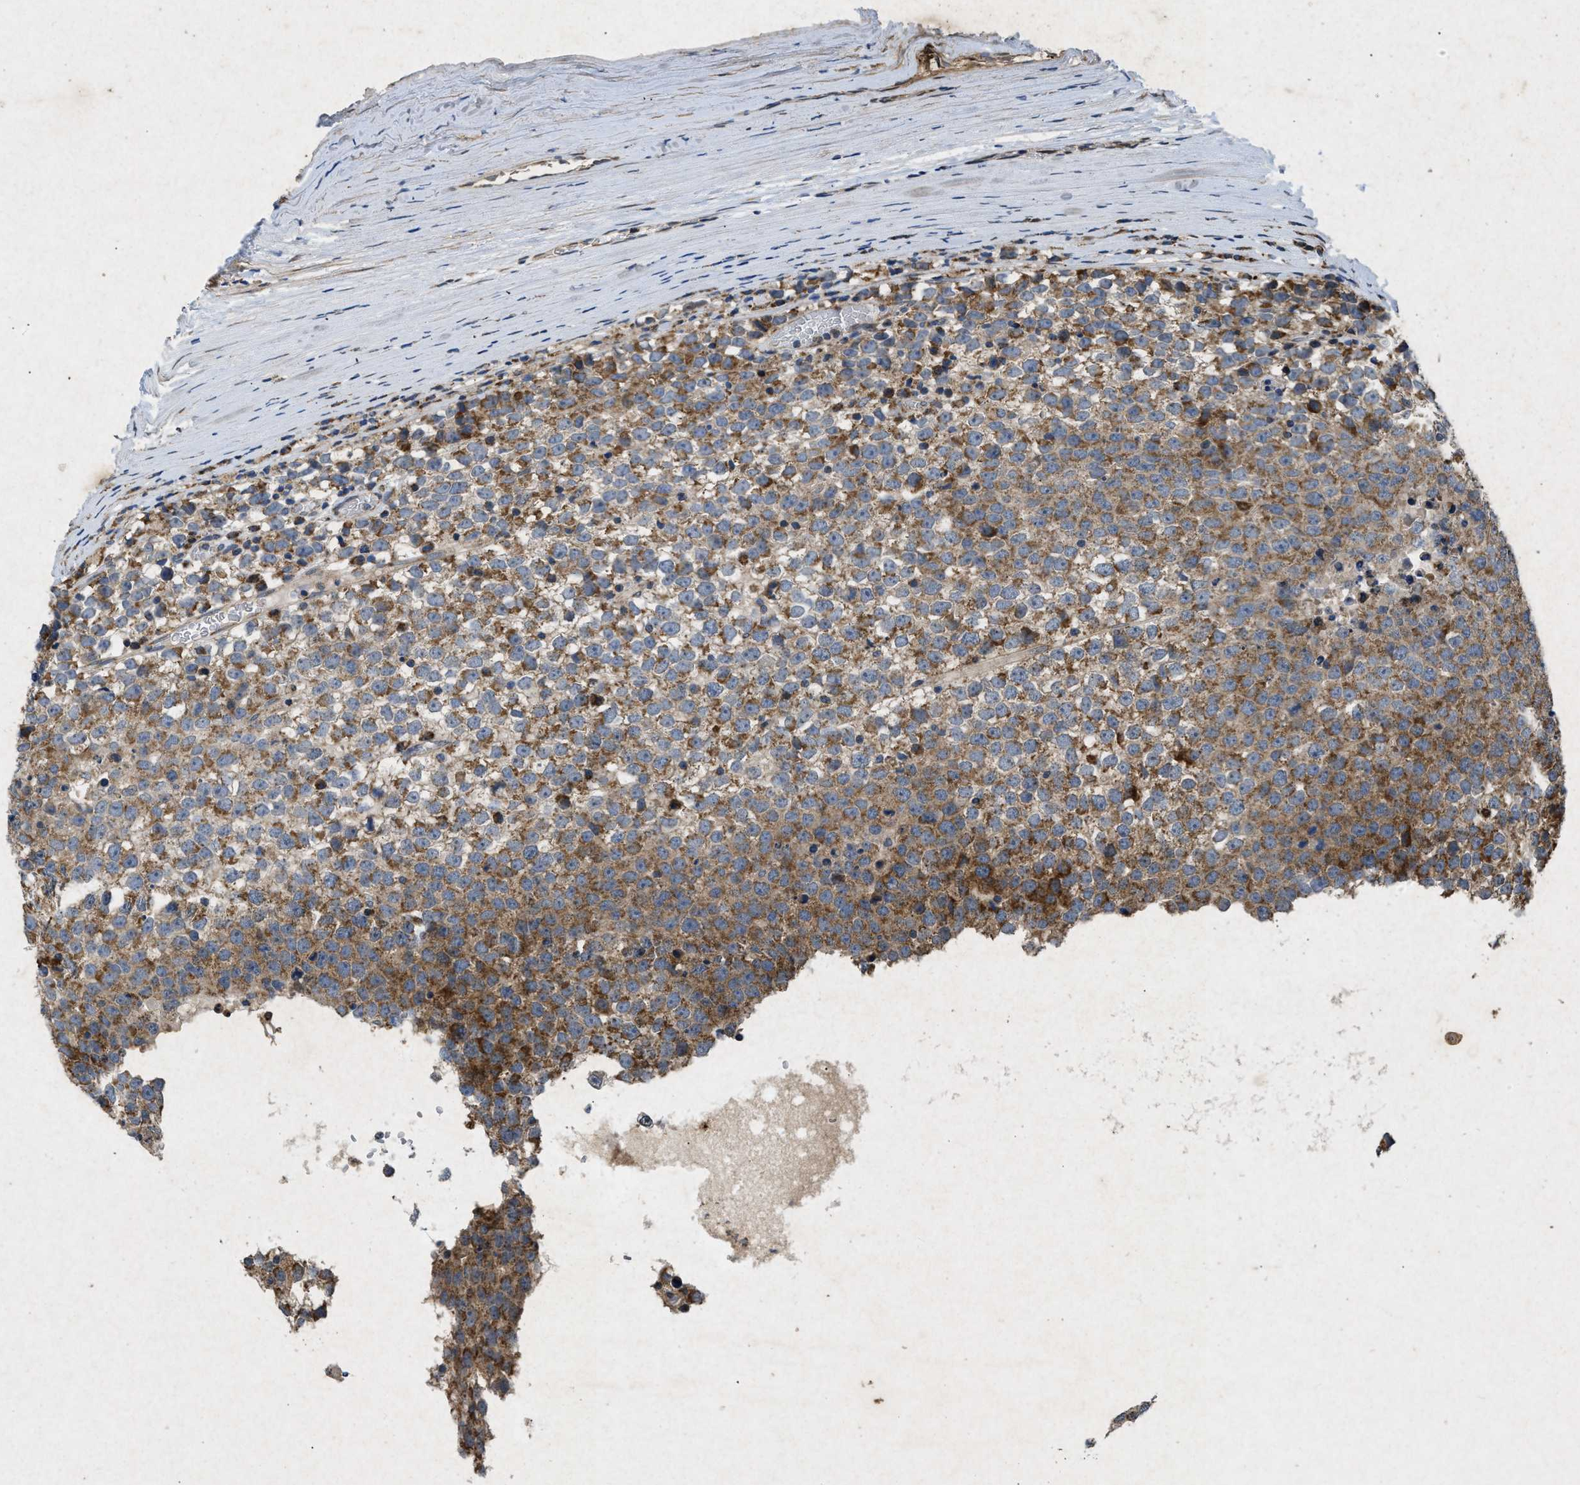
{"staining": {"intensity": "moderate", "quantity": ">75%", "location": "cytoplasmic/membranous"}, "tissue": "testis cancer", "cell_type": "Tumor cells", "image_type": "cancer", "snomed": [{"axis": "morphology", "description": "Seminoma, NOS"}, {"axis": "topography", "description": "Testis"}], "caption": "Protein staining demonstrates moderate cytoplasmic/membranous staining in about >75% of tumor cells in testis cancer (seminoma). The protein is stained brown, and the nuclei are stained in blue (DAB (3,3'-diaminobenzidine) IHC with brightfield microscopy, high magnification).", "gene": "PRKG2", "patient": {"sex": "male", "age": 65}}